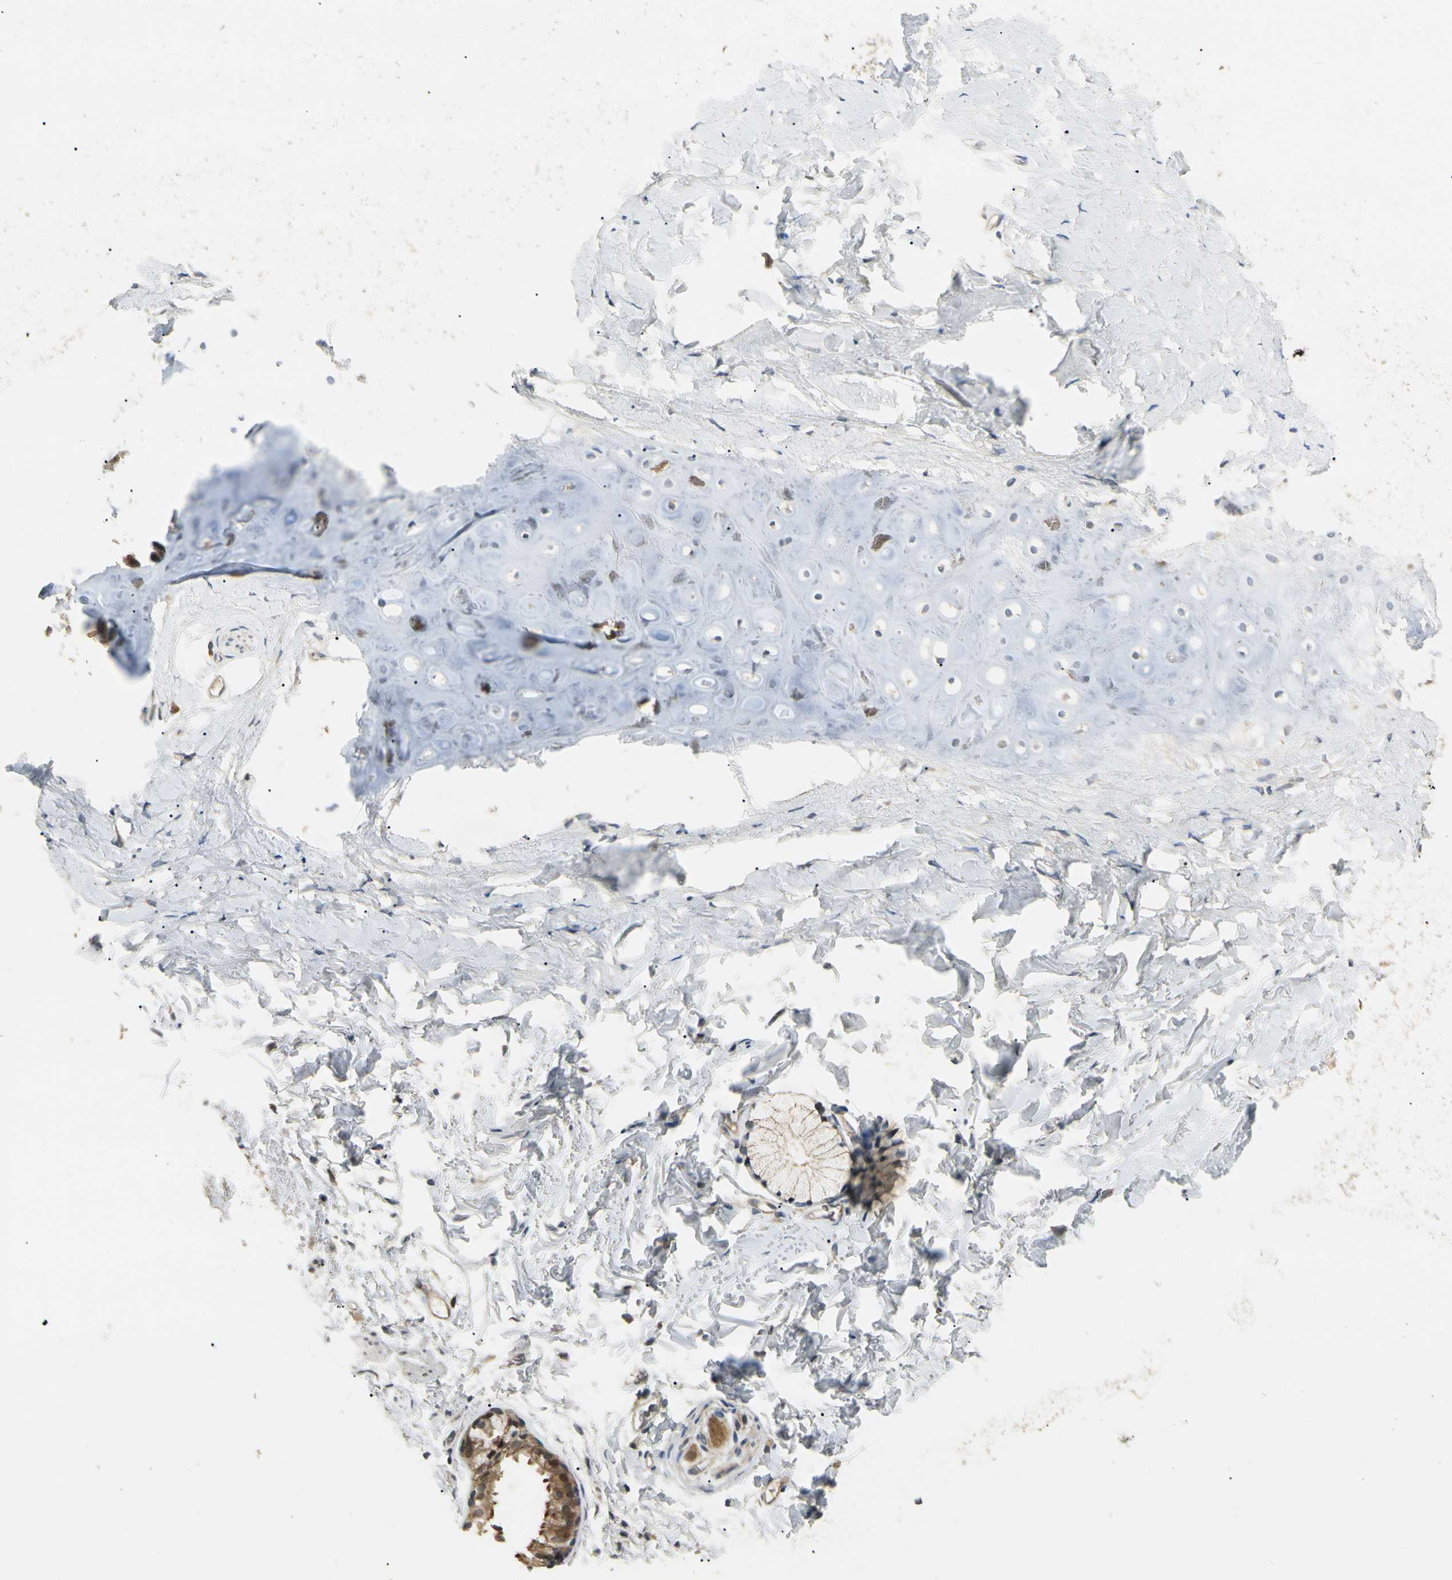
{"staining": {"intensity": "moderate", "quantity": "25%-75%", "location": "cytoplasmic/membranous"}, "tissue": "adipose tissue", "cell_type": "Adipocytes", "image_type": "normal", "snomed": [{"axis": "morphology", "description": "Normal tissue, NOS"}, {"axis": "topography", "description": "Cartilage tissue"}, {"axis": "topography", "description": "Bronchus"}], "caption": "An image showing moderate cytoplasmic/membranous positivity in about 25%-75% of adipocytes in normal adipose tissue, as visualized by brown immunohistochemical staining.", "gene": "P3H2", "patient": {"sex": "female", "age": 73}}